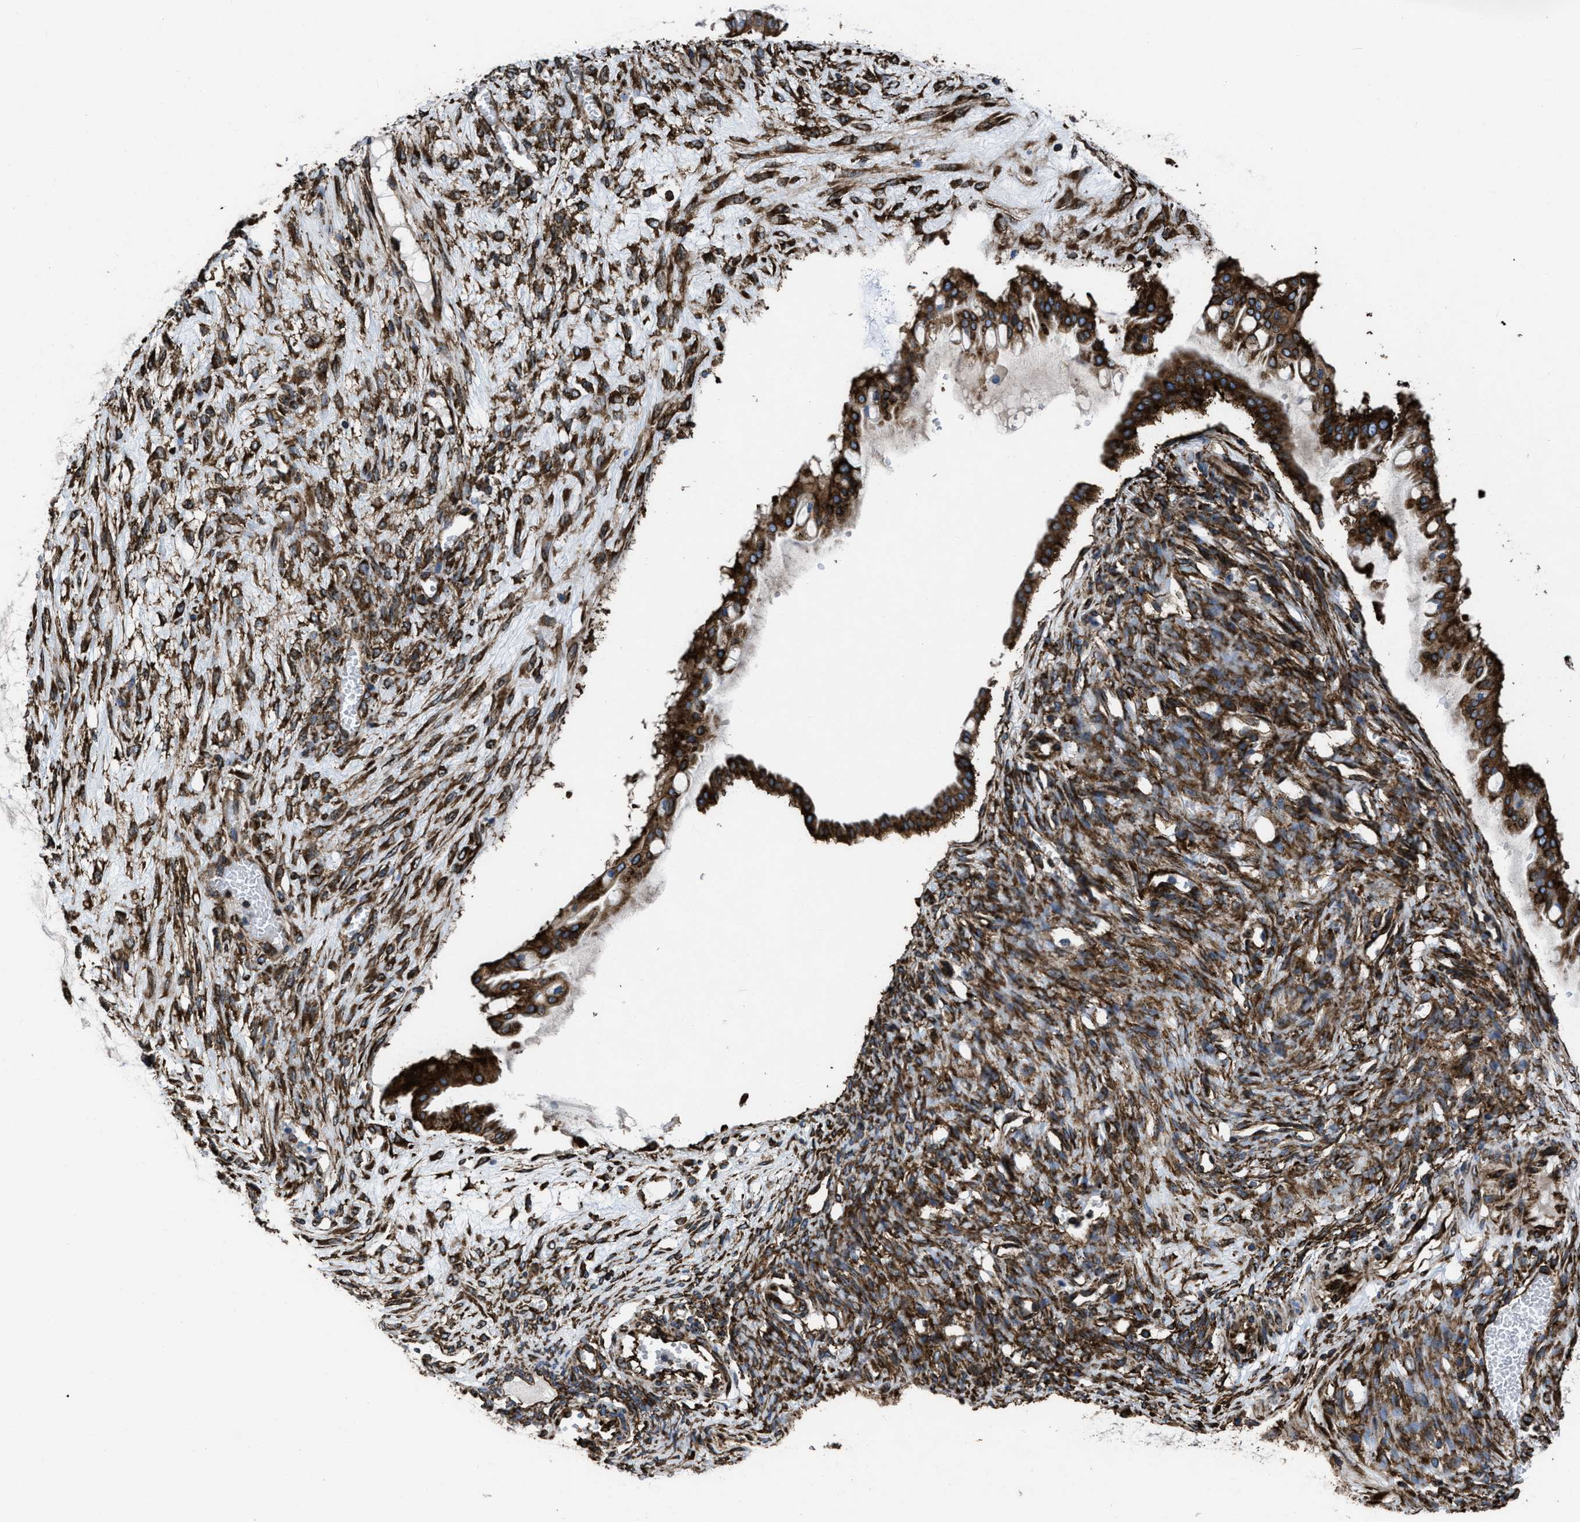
{"staining": {"intensity": "strong", "quantity": ">75%", "location": "cytoplasmic/membranous"}, "tissue": "ovarian cancer", "cell_type": "Tumor cells", "image_type": "cancer", "snomed": [{"axis": "morphology", "description": "Cystadenocarcinoma, mucinous, NOS"}, {"axis": "topography", "description": "Ovary"}], "caption": "IHC of human mucinous cystadenocarcinoma (ovarian) displays high levels of strong cytoplasmic/membranous staining in about >75% of tumor cells. (IHC, brightfield microscopy, high magnification).", "gene": "CAPRIN1", "patient": {"sex": "female", "age": 73}}